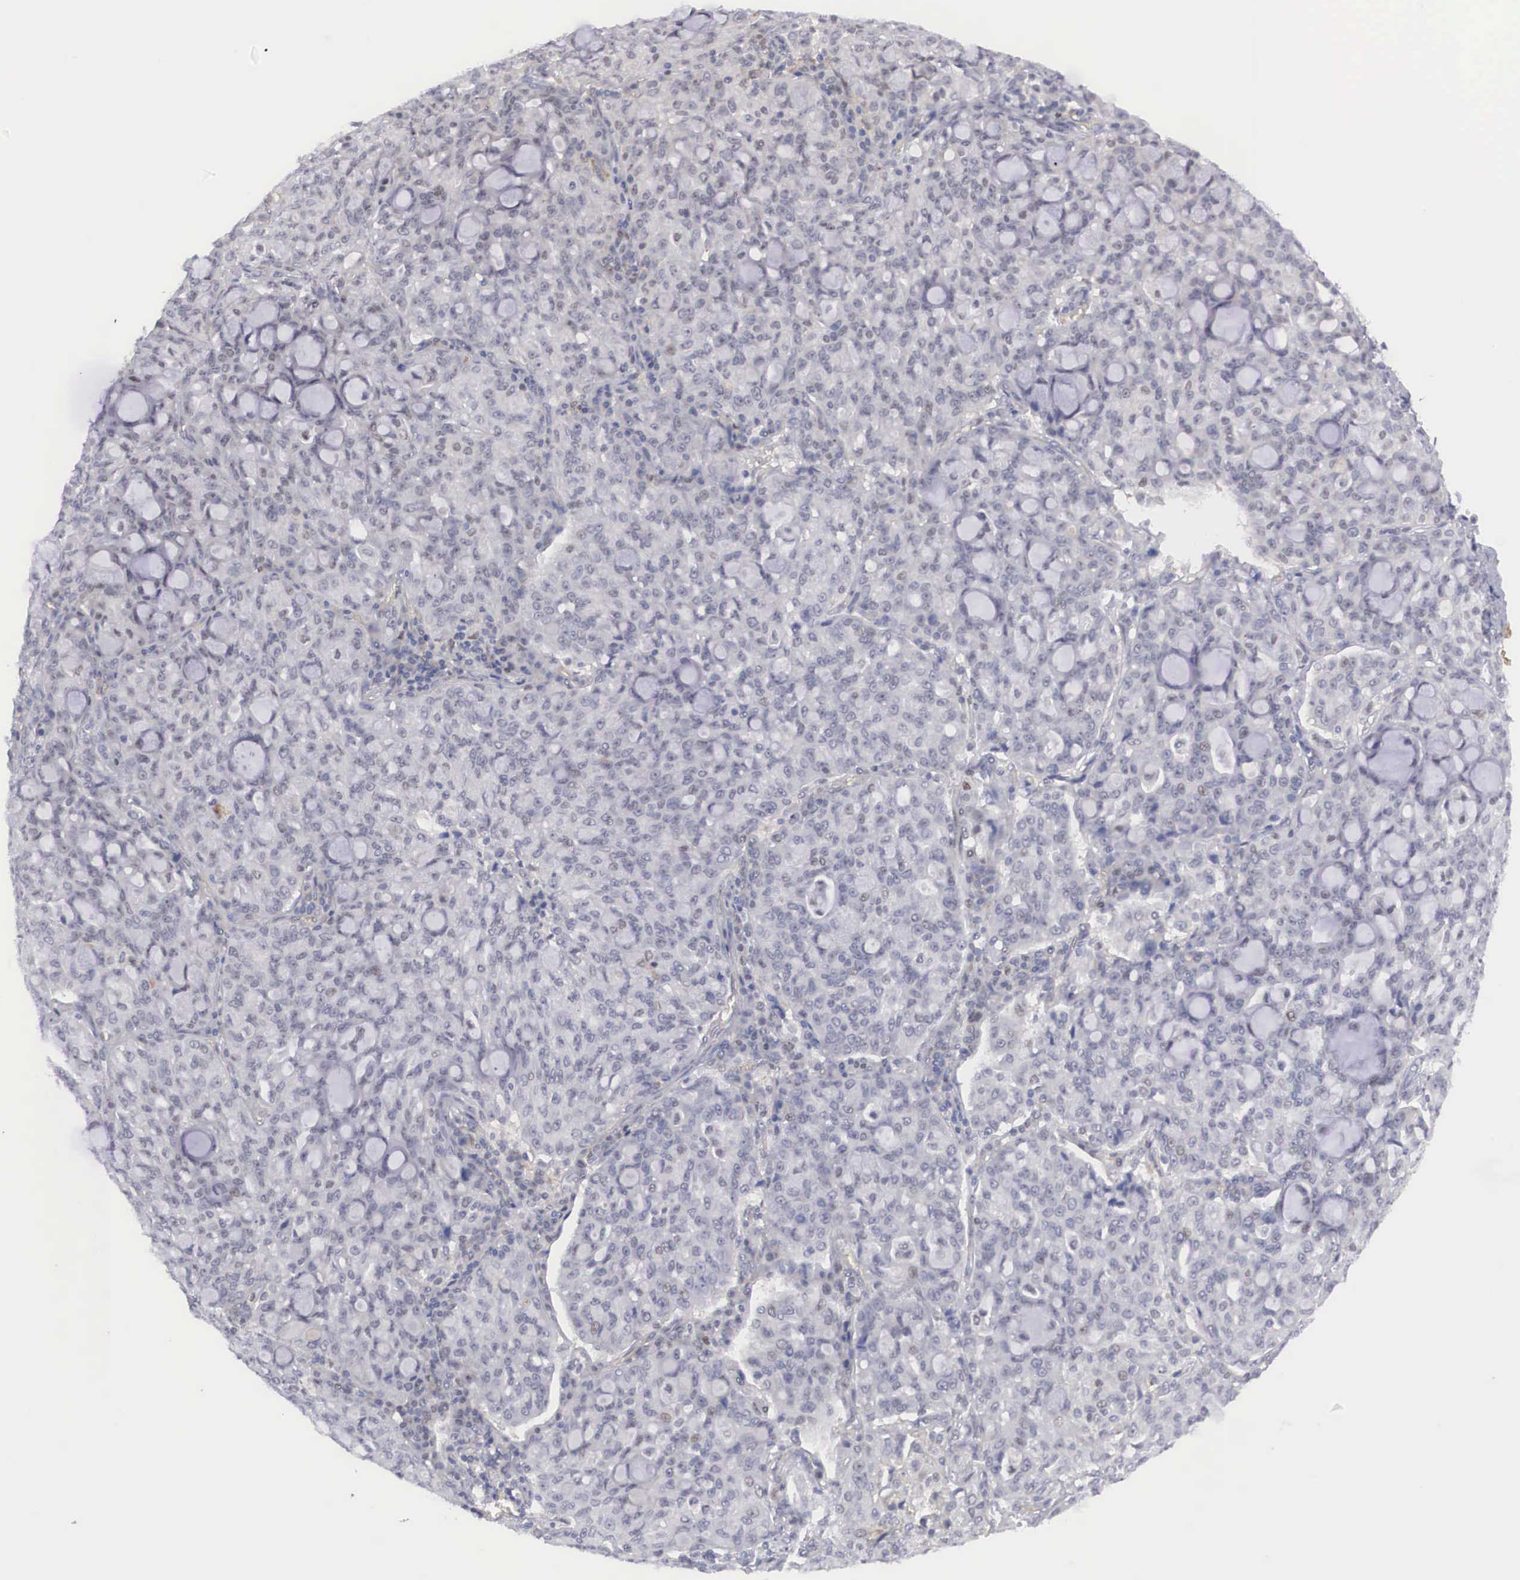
{"staining": {"intensity": "weak", "quantity": "<25%", "location": "nuclear"}, "tissue": "lung cancer", "cell_type": "Tumor cells", "image_type": "cancer", "snomed": [{"axis": "morphology", "description": "Adenocarcinoma, NOS"}, {"axis": "topography", "description": "Lung"}], "caption": "Protein analysis of lung adenocarcinoma exhibits no significant expression in tumor cells.", "gene": "RBPJ", "patient": {"sex": "female", "age": 44}}